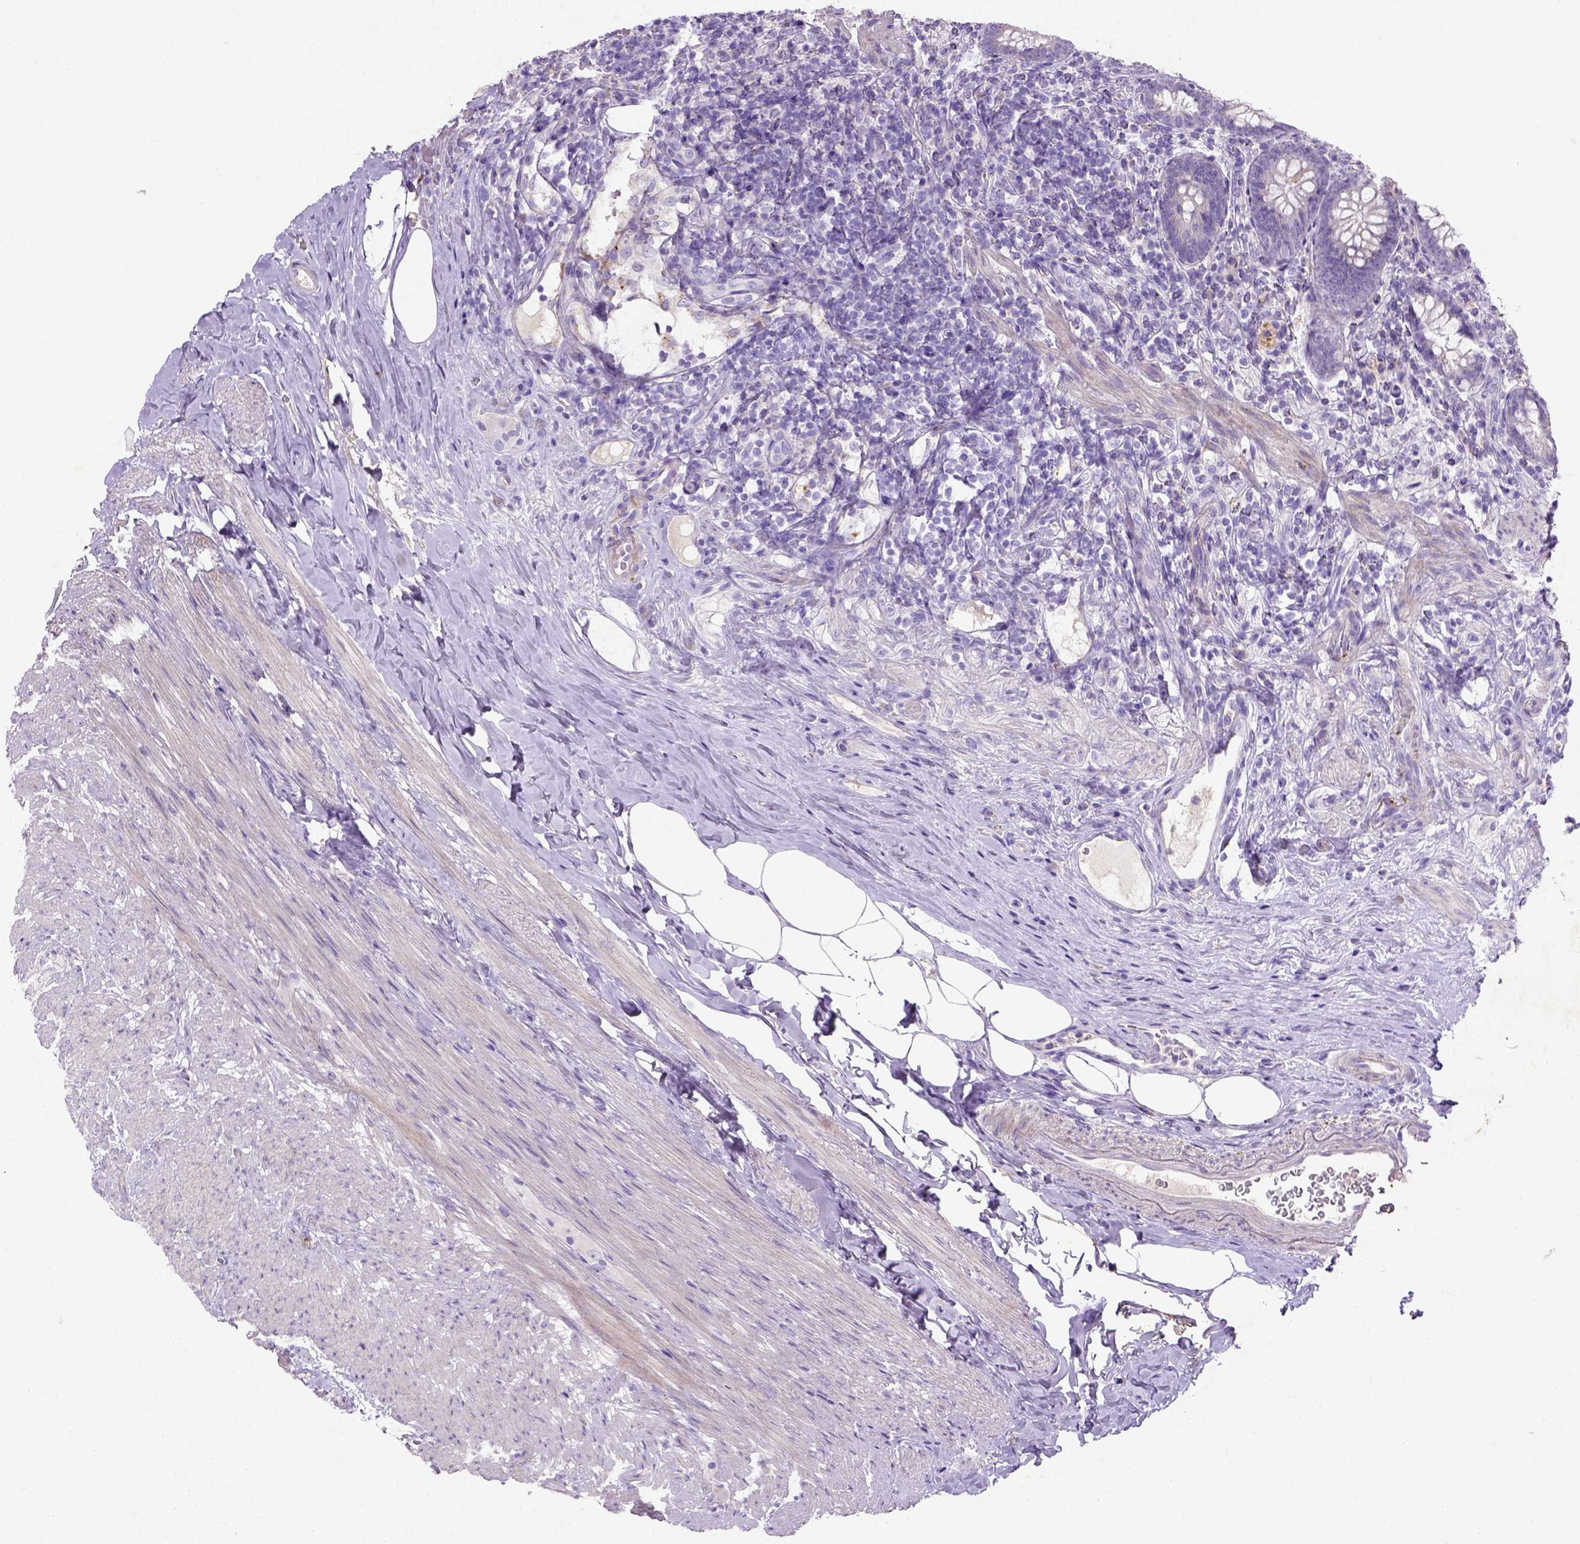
{"staining": {"intensity": "negative", "quantity": "none", "location": "none"}, "tissue": "appendix", "cell_type": "Glandular cells", "image_type": "normal", "snomed": [{"axis": "morphology", "description": "Normal tissue, NOS"}, {"axis": "topography", "description": "Appendix"}], "caption": "An IHC image of benign appendix is shown. There is no staining in glandular cells of appendix. The staining was performed using DAB to visualize the protein expression in brown, while the nuclei were stained in blue with hematoxylin (Magnification: 20x).", "gene": "NUDT2", "patient": {"sex": "male", "age": 47}}